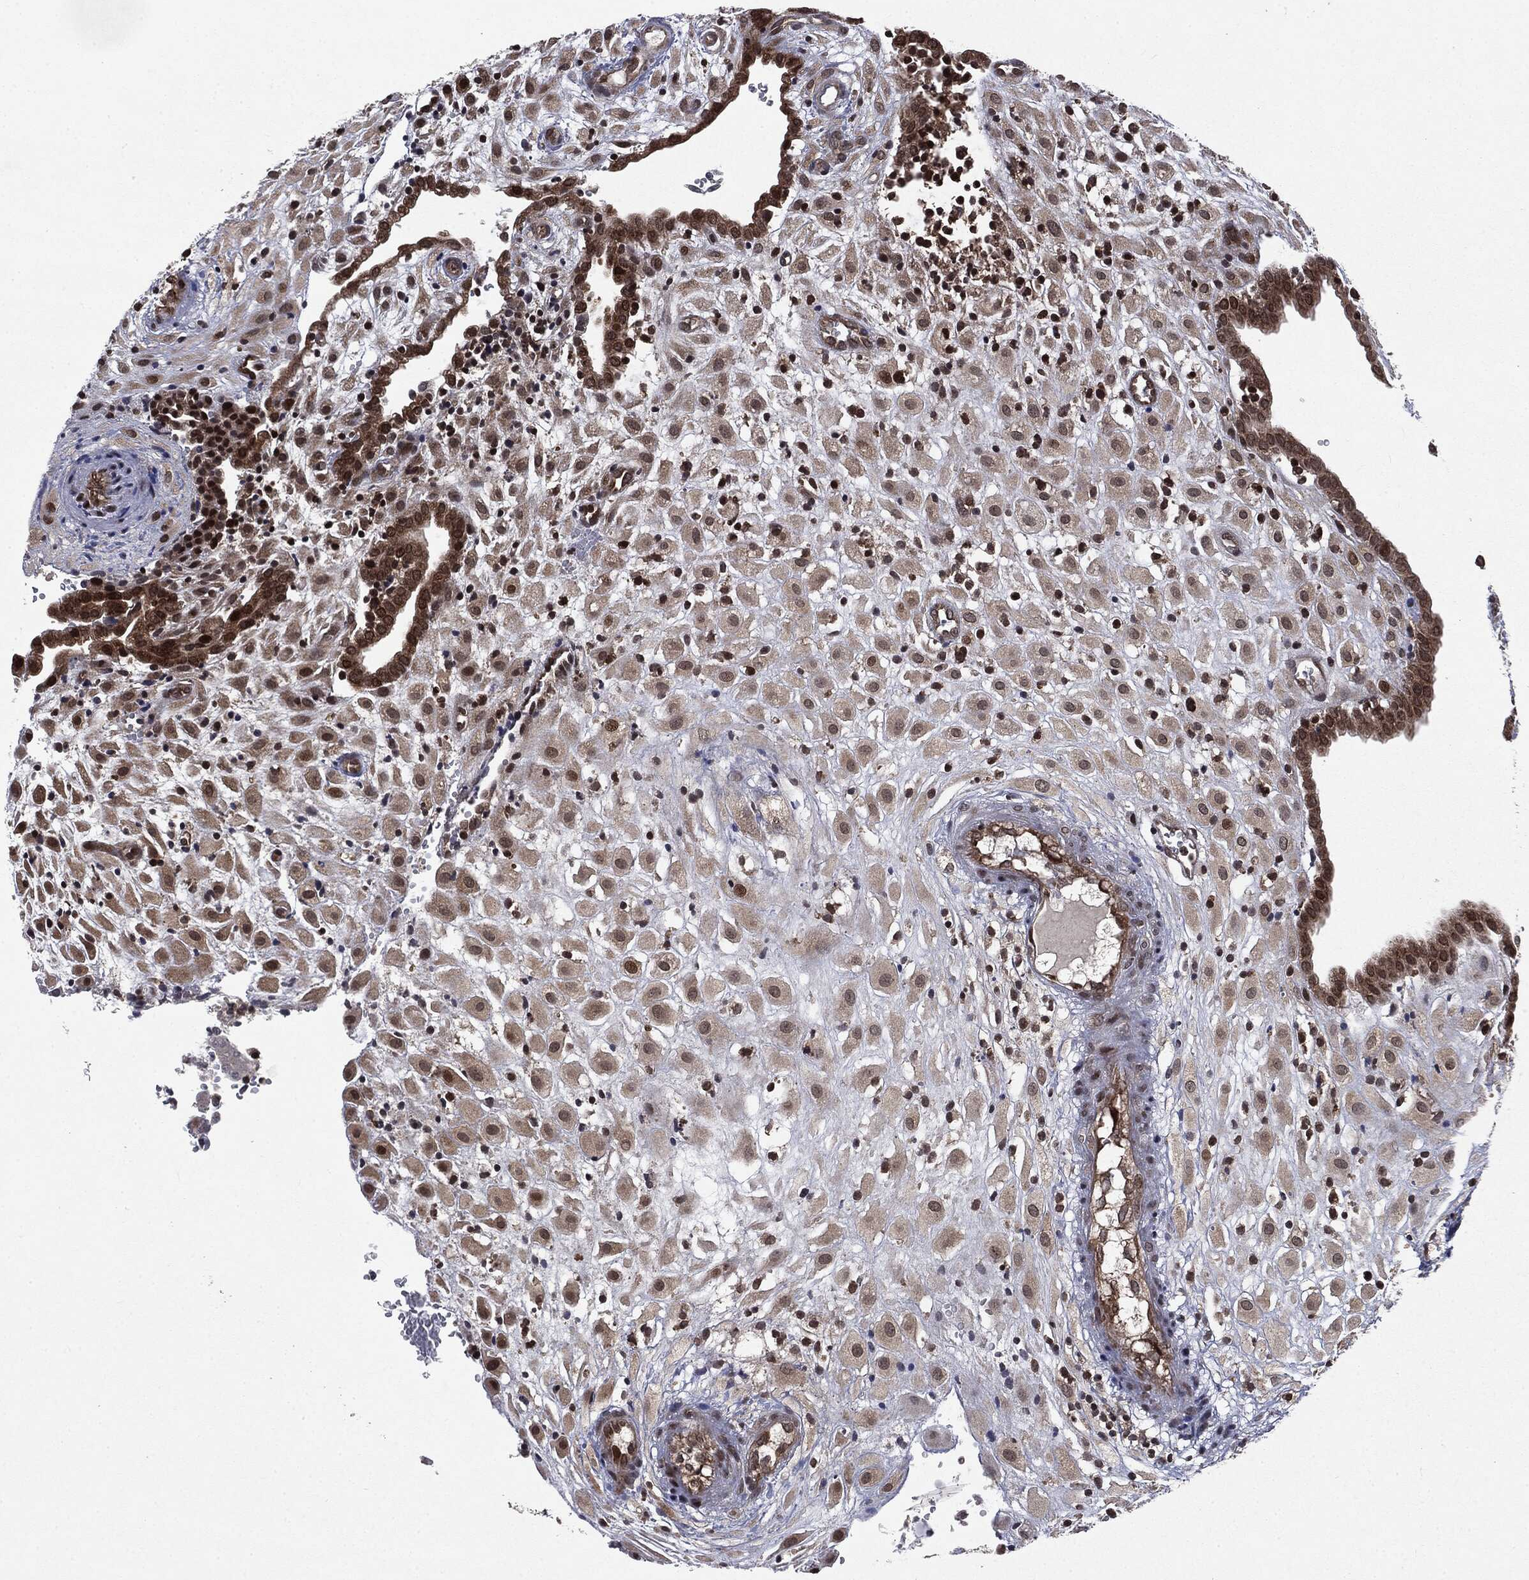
{"staining": {"intensity": "moderate", "quantity": "25%-75%", "location": "cytoplasmic/membranous,nuclear"}, "tissue": "placenta", "cell_type": "Decidual cells", "image_type": "normal", "snomed": [{"axis": "morphology", "description": "Normal tissue, NOS"}, {"axis": "topography", "description": "Placenta"}], "caption": "Protein expression by immunohistochemistry reveals moderate cytoplasmic/membranous,nuclear expression in about 25%-75% of decidual cells in normal placenta.", "gene": "STAU2", "patient": {"sex": "female", "age": 24}}